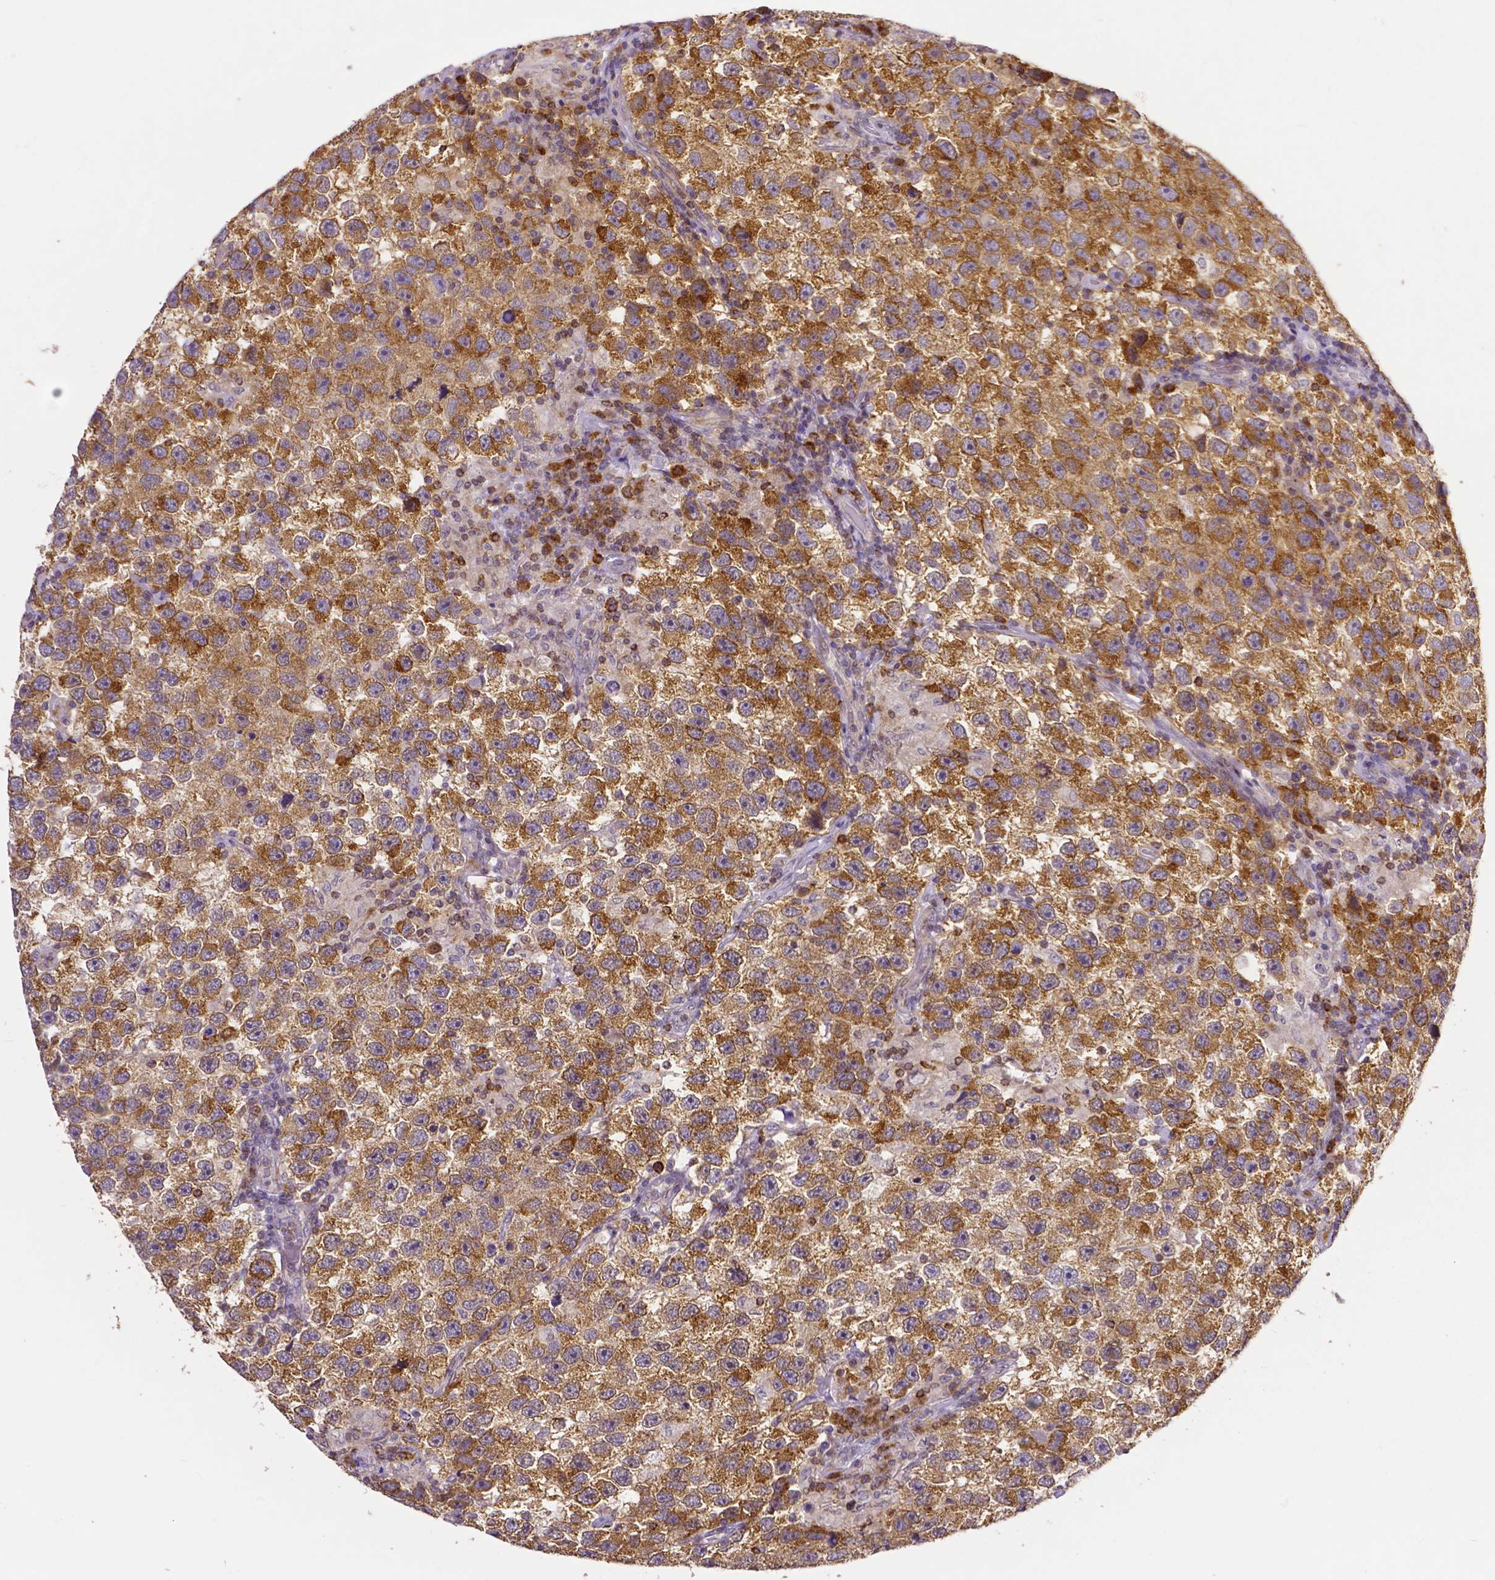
{"staining": {"intensity": "moderate", "quantity": ">75%", "location": "cytoplasmic/membranous"}, "tissue": "testis cancer", "cell_type": "Tumor cells", "image_type": "cancer", "snomed": [{"axis": "morphology", "description": "Seminoma, NOS"}, {"axis": "topography", "description": "Testis"}], "caption": "A high-resolution micrograph shows immunohistochemistry staining of seminoma (testis), which exhibits moderate cytoplasmic/membranous expression in approximately >75% of tumor cells.", "gene": "MCL1", "patient": {"sex": "male", "age": 26}}